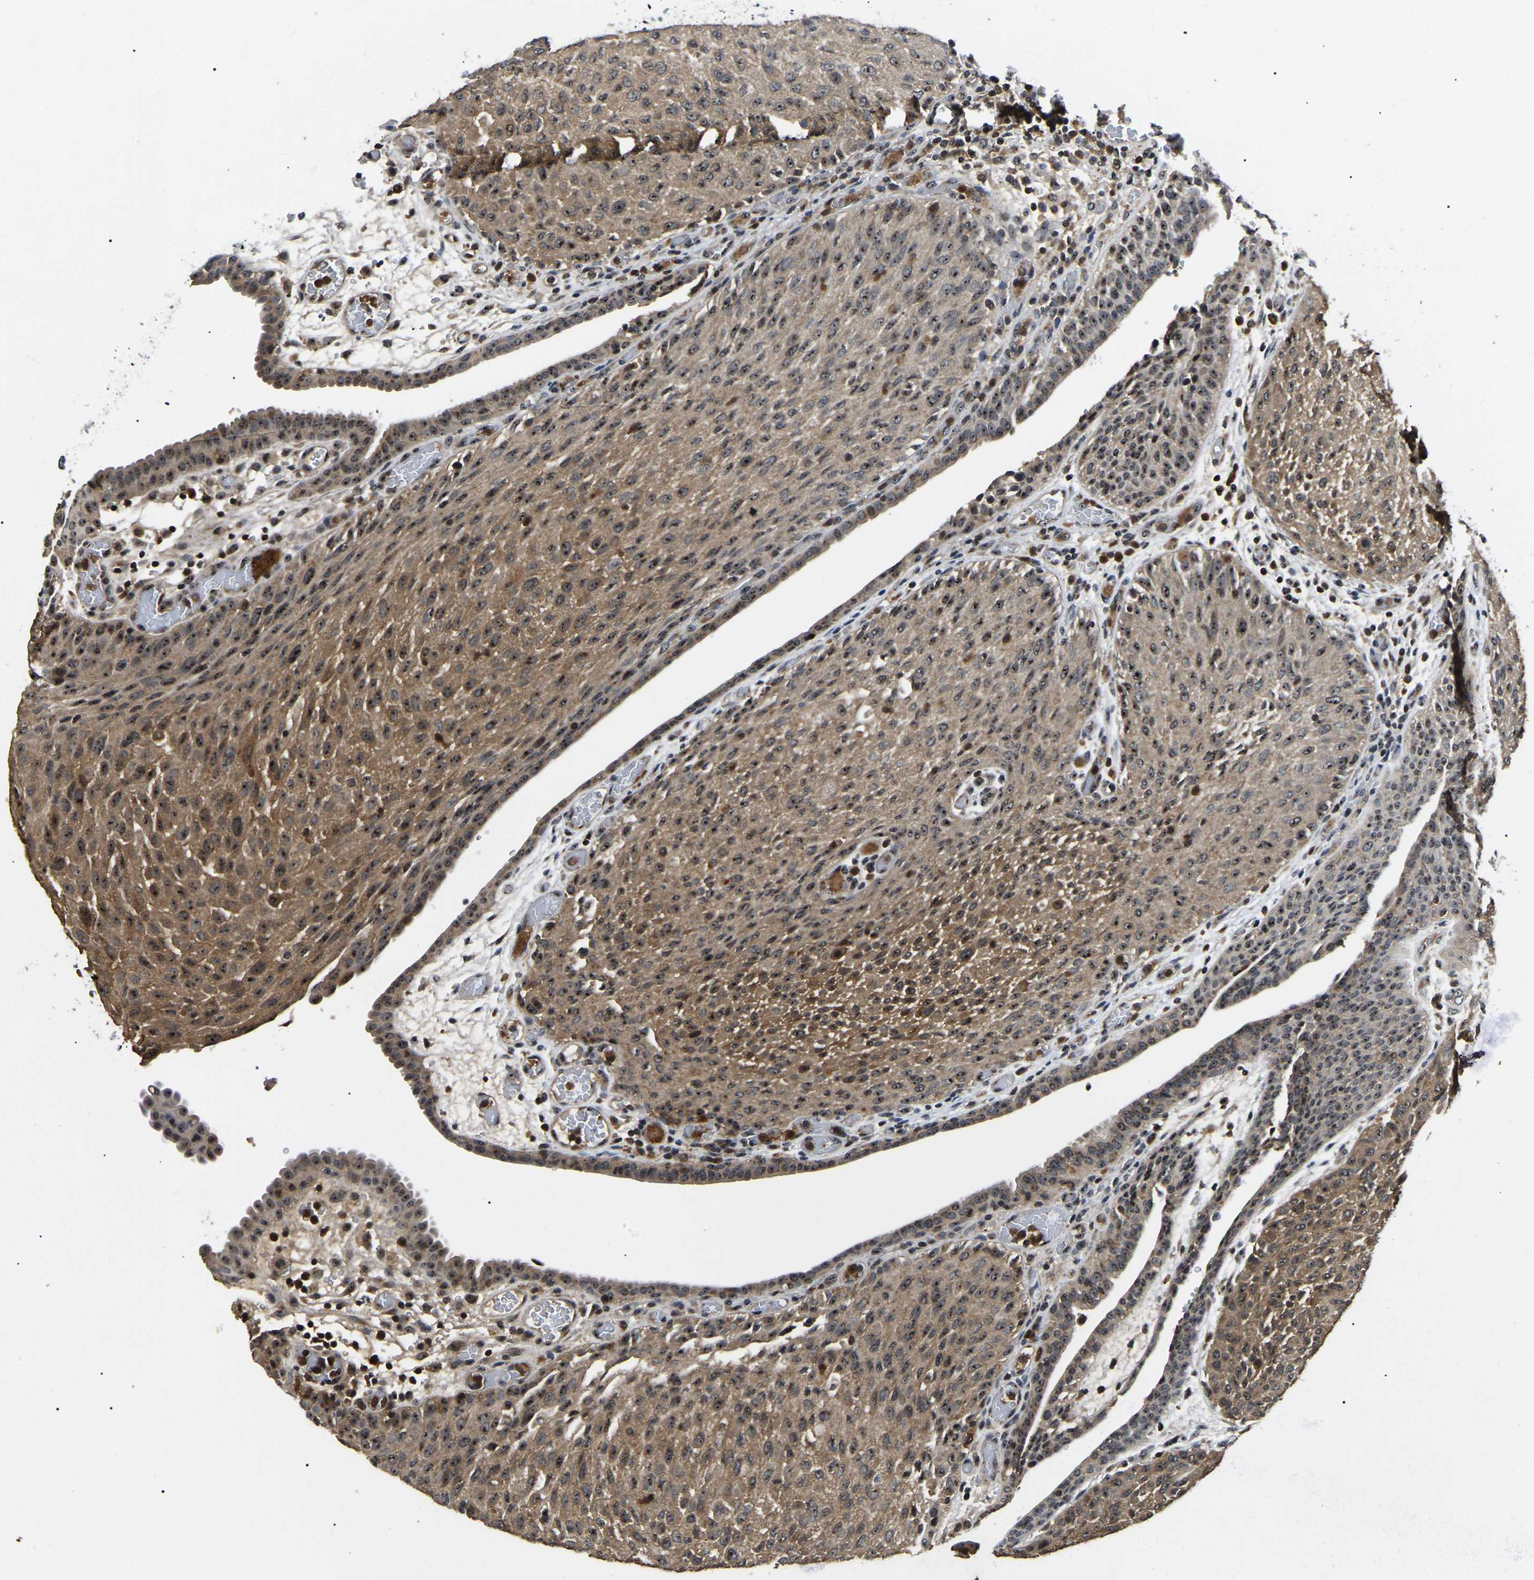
{"staining": {"intensity": "strong", "quantity": ">75%", "location": "cytoplasmic/membranous,nuclear"}, "tissue": "urothelial cancer", "cell_type": "Tumor cells", "image_type": "cancer", "snomed": [{"axis": "morphology", "description": "Urothelial carcinoma, Low grade"}, {"axis": "morphology", "description": "Urothelial carcinoma, High grade"}, {"axis": "topography", "description": "Urinary bladder"}], "caption": "Immunohistochemical staining of low-grade urothelial carcinoma reveals high levels of strong cytoplasmic/membranous and nuclear protein expression in about >75% of tumor cells. (DAB = brown stain, brightfield microscopy at high magnification).", "gene": "RBM28", "patient": {"sex": "male", "age": 35}}